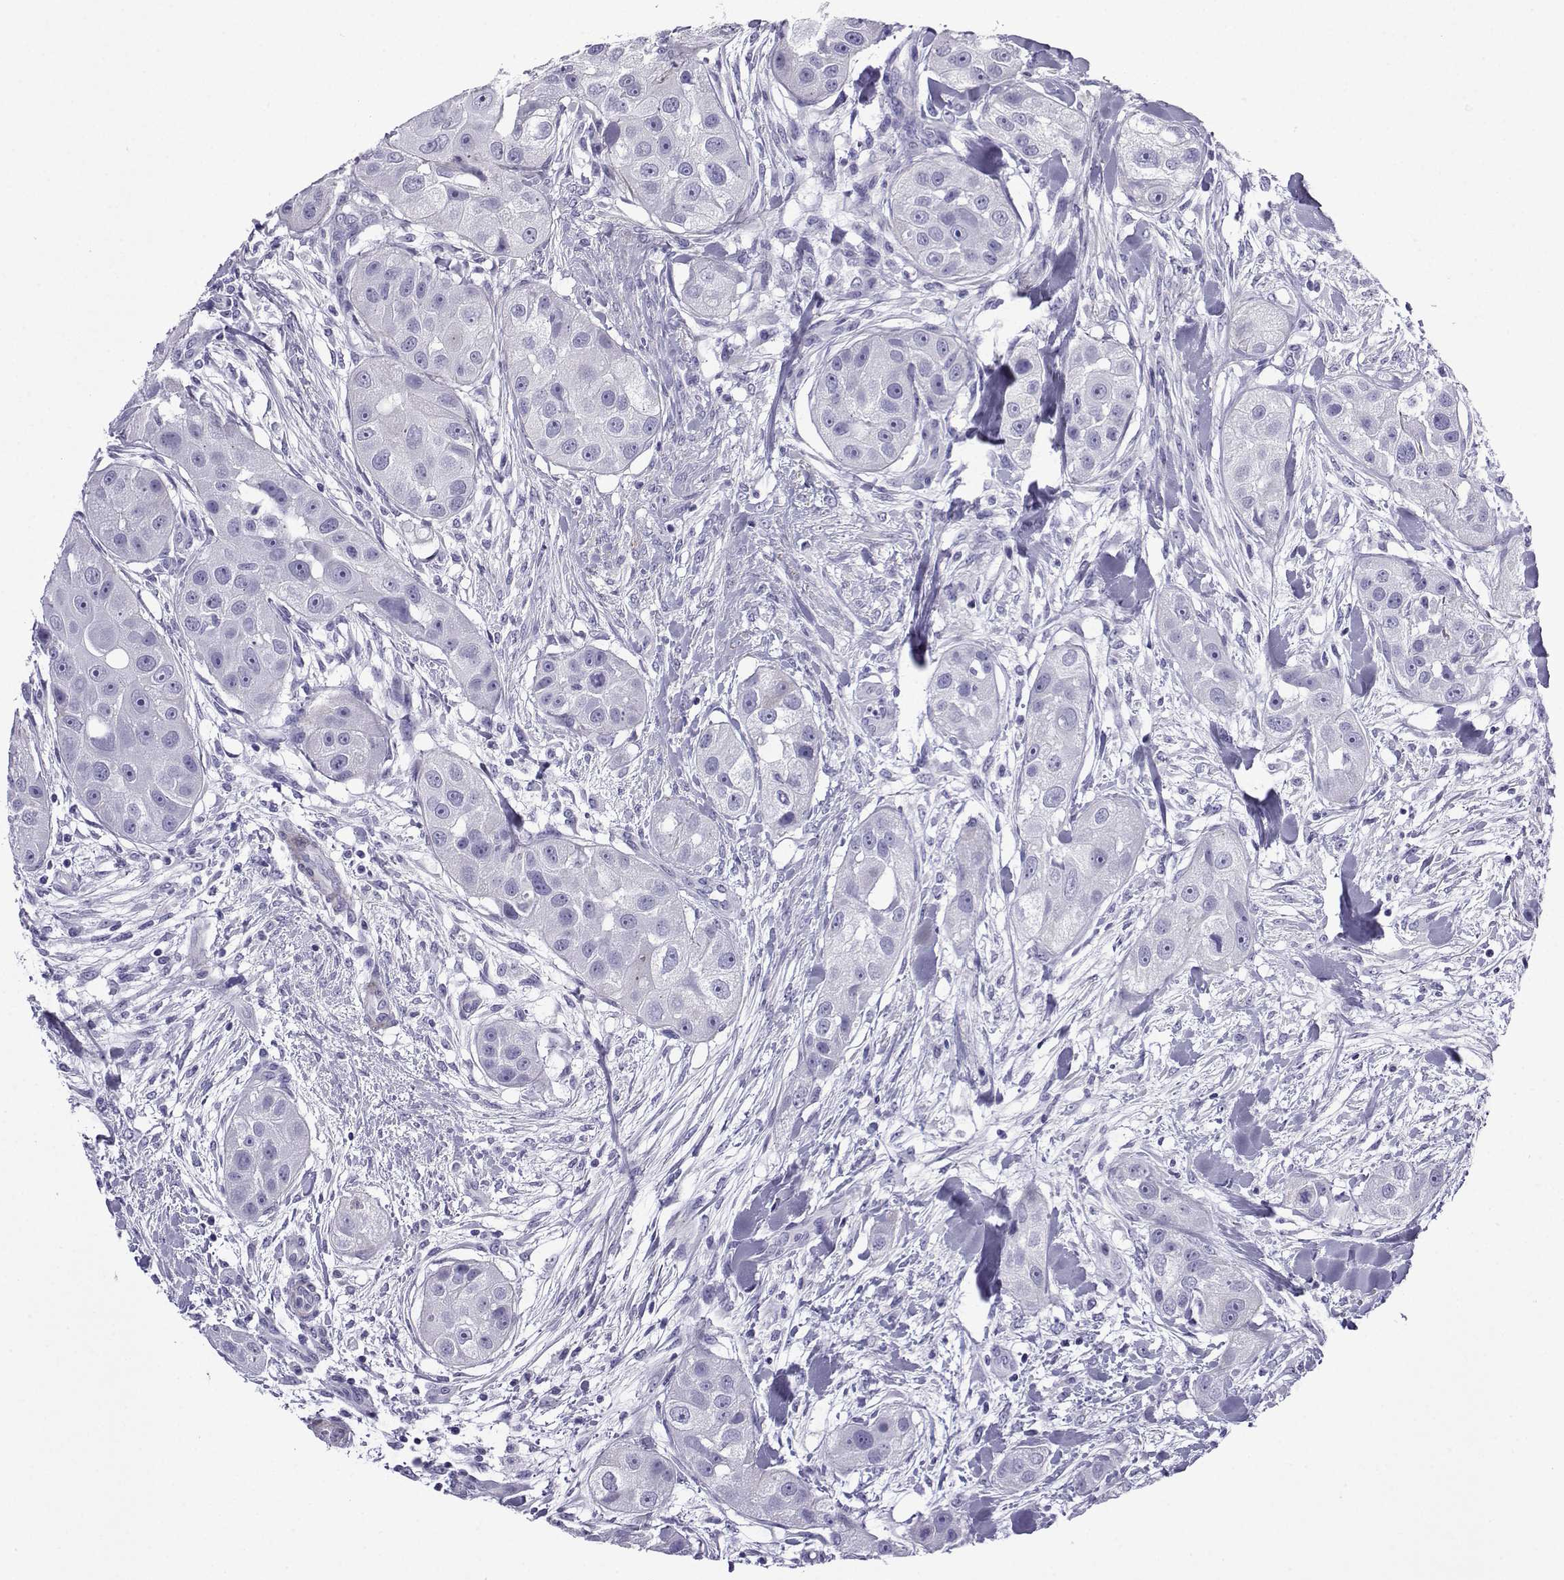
{"staining": {"intensity": "negative", "quantity": "none", "location": "none"}, "tissue": "head and neck cancer", "cell_type": "Tumor cells", "image_type": "cancer", "snomed": [{"axis": "morphology", "description": "Squamous cell carcinoma, NOS"}, {"axis": "topography", "description": "Head-Neck"}], "caption": "Immunohistochemistry image of human head and neck squamous cell carcinoma stained for a protein (brown), which reveals no staining in tumor cells. (Brightfield microscopy of DAB (3,3'-diaminobenzidine) immunohistochemistry at high magnification).", "gene": "KCNF1", "patient": {"sex": "male", "age": 51}}